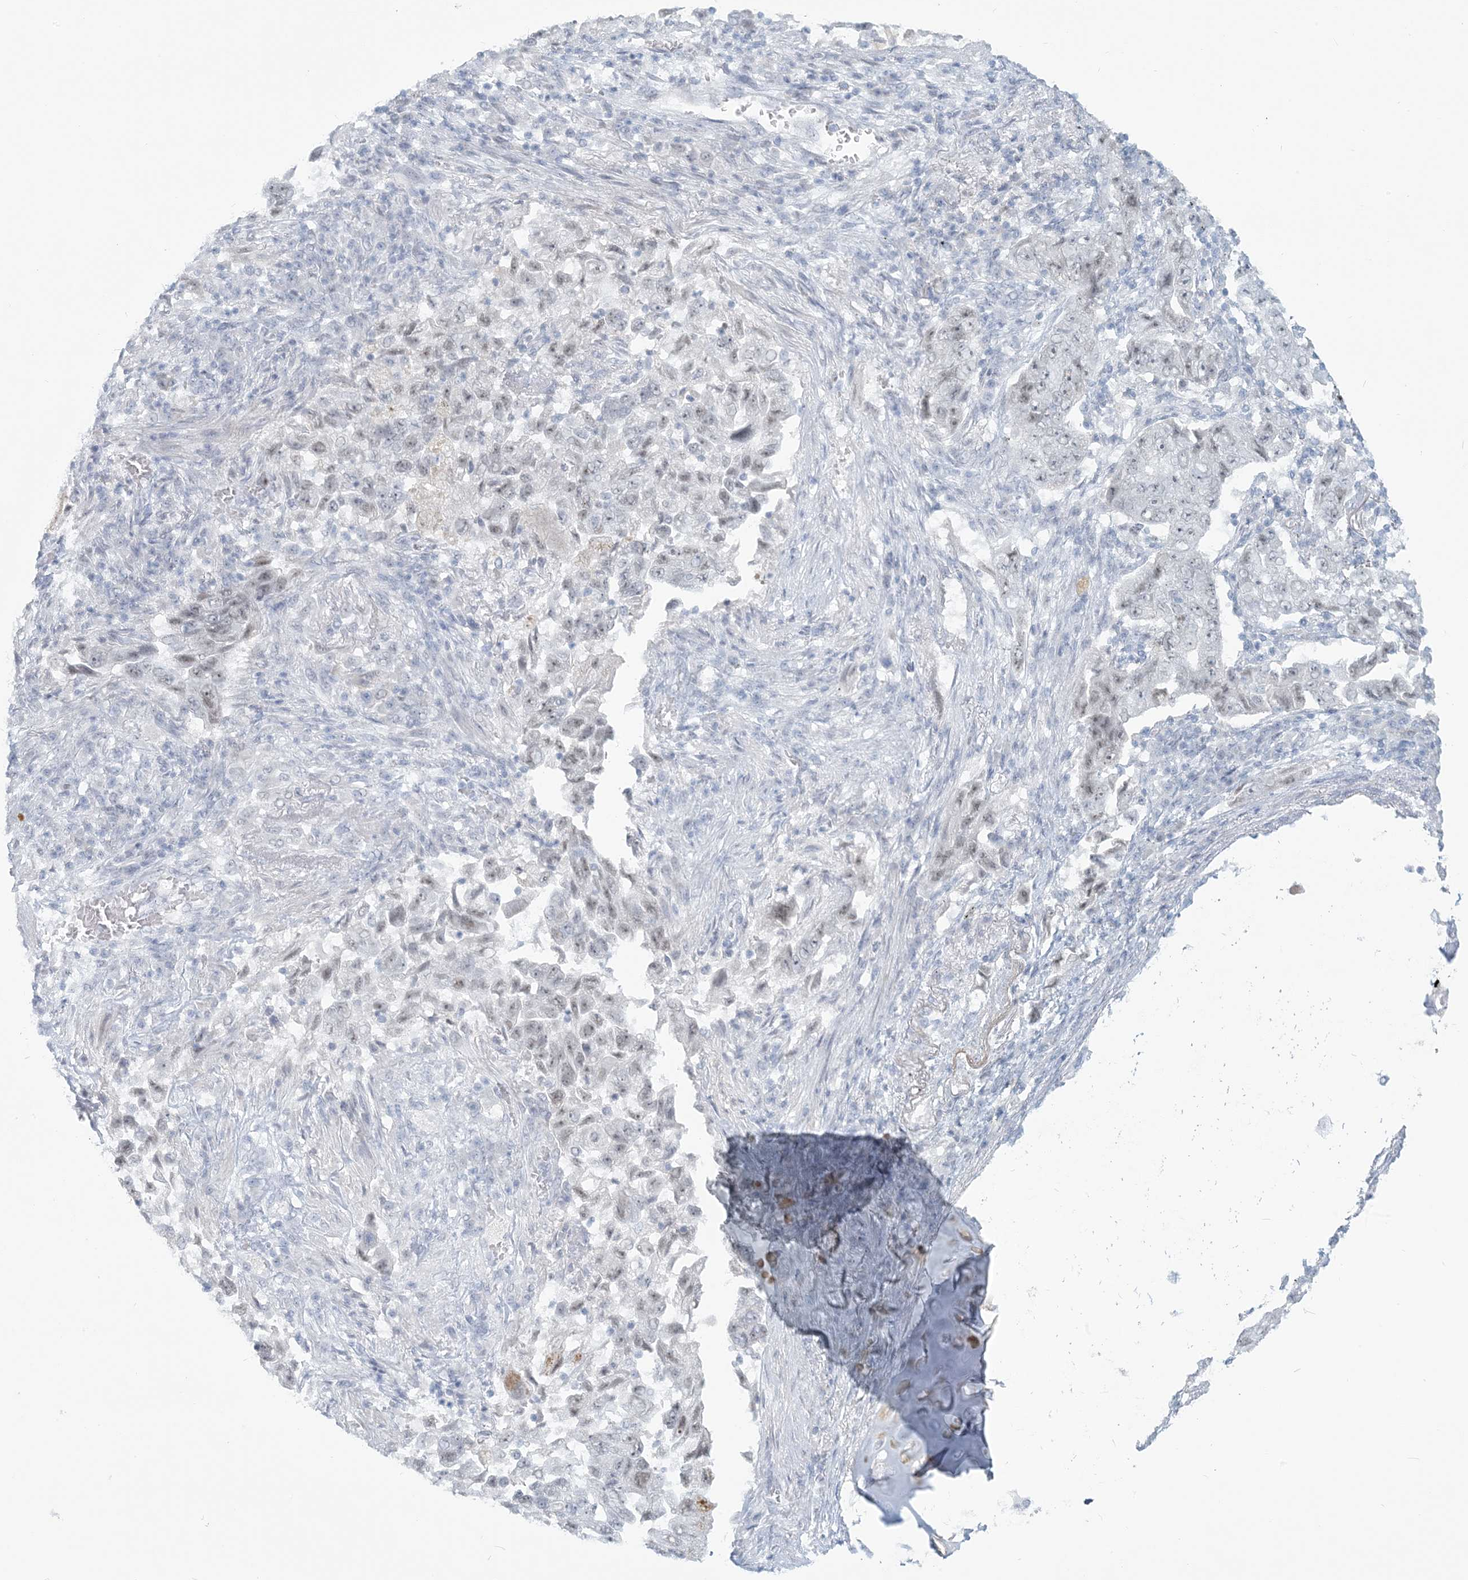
{"staining": {"intensity": "negative", "quantity": "none", "location": "none"}, "tissue": "lung cancer", "cell_type": "Tumor cells", "image_type": "cancer", "snomed": [{"axis": "morphology", "description": "Adenocarcinoma, NOS"}, {"axis": "topography", "description": "Lung"}], "caption": "Protein analysis of lung cancer (adenocarcinoma) demonstrates no significant staining in tumor cells.", "gene": "SCML1", "patient": {"sex": "female", "age": 51}}